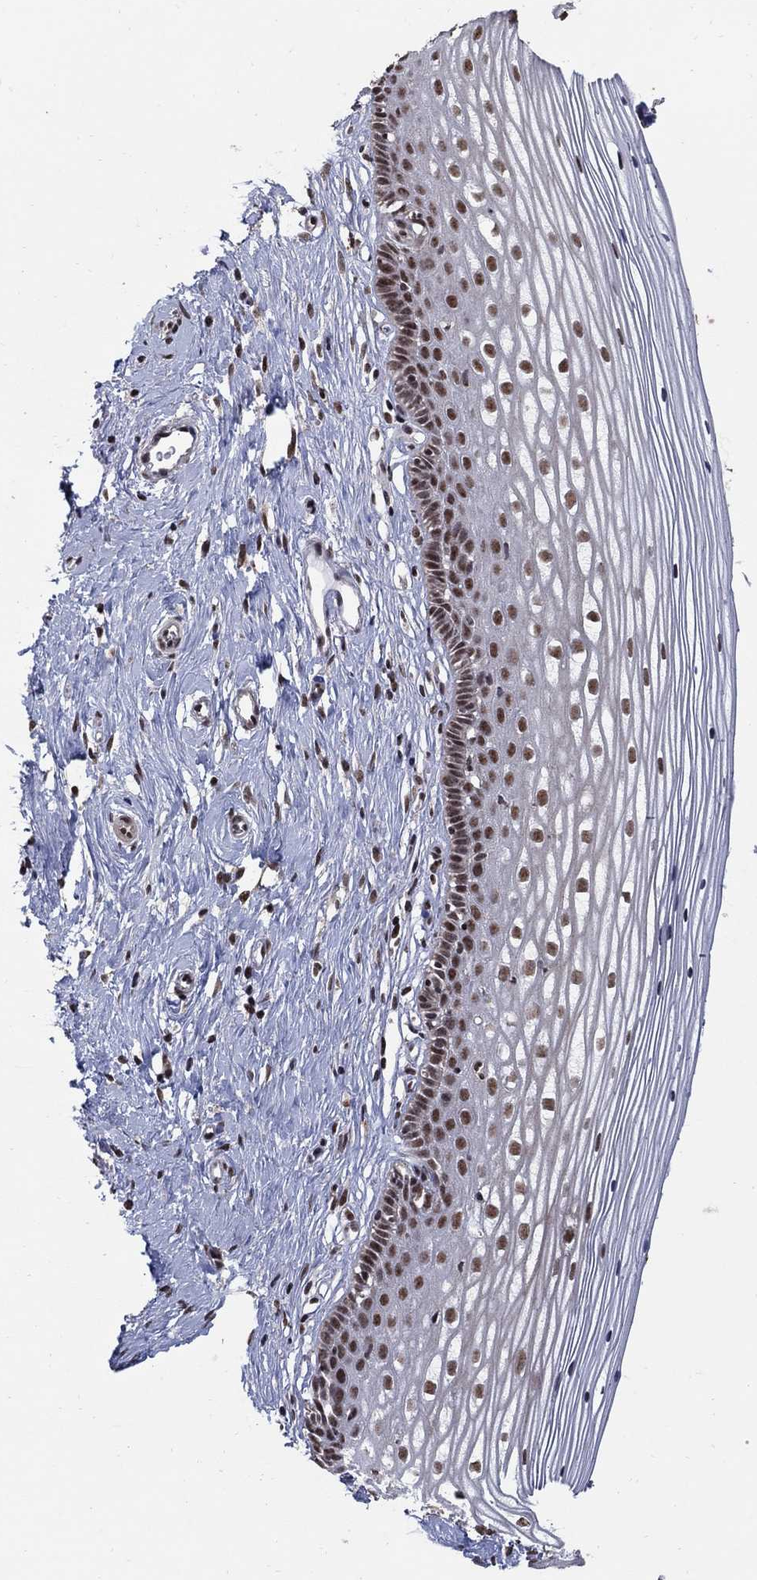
{"staining": {"intensity": "moderate", "quantity": ">75%", "location": "nuclear"}, "tissue": "cervix", "cell_type": "Glandular cells", "image_type": "normal", "snomed": [{"axis": "morphology", "description": "Normal tissue, NOS"}, {"axis": "topography", "description": "Cervix"}], "caption": "Protein analysis of normal cervix reveals moderate nuclear staining in about >75% of glandular cells. The staining was performed using DAB (3,3'-diaminobenzidine), with brown indicating positive protein expression. Nuclei are stained blue with hematoxylin.", "gene": "PNISR", "patient": {"sex": "female", "age": 40}}